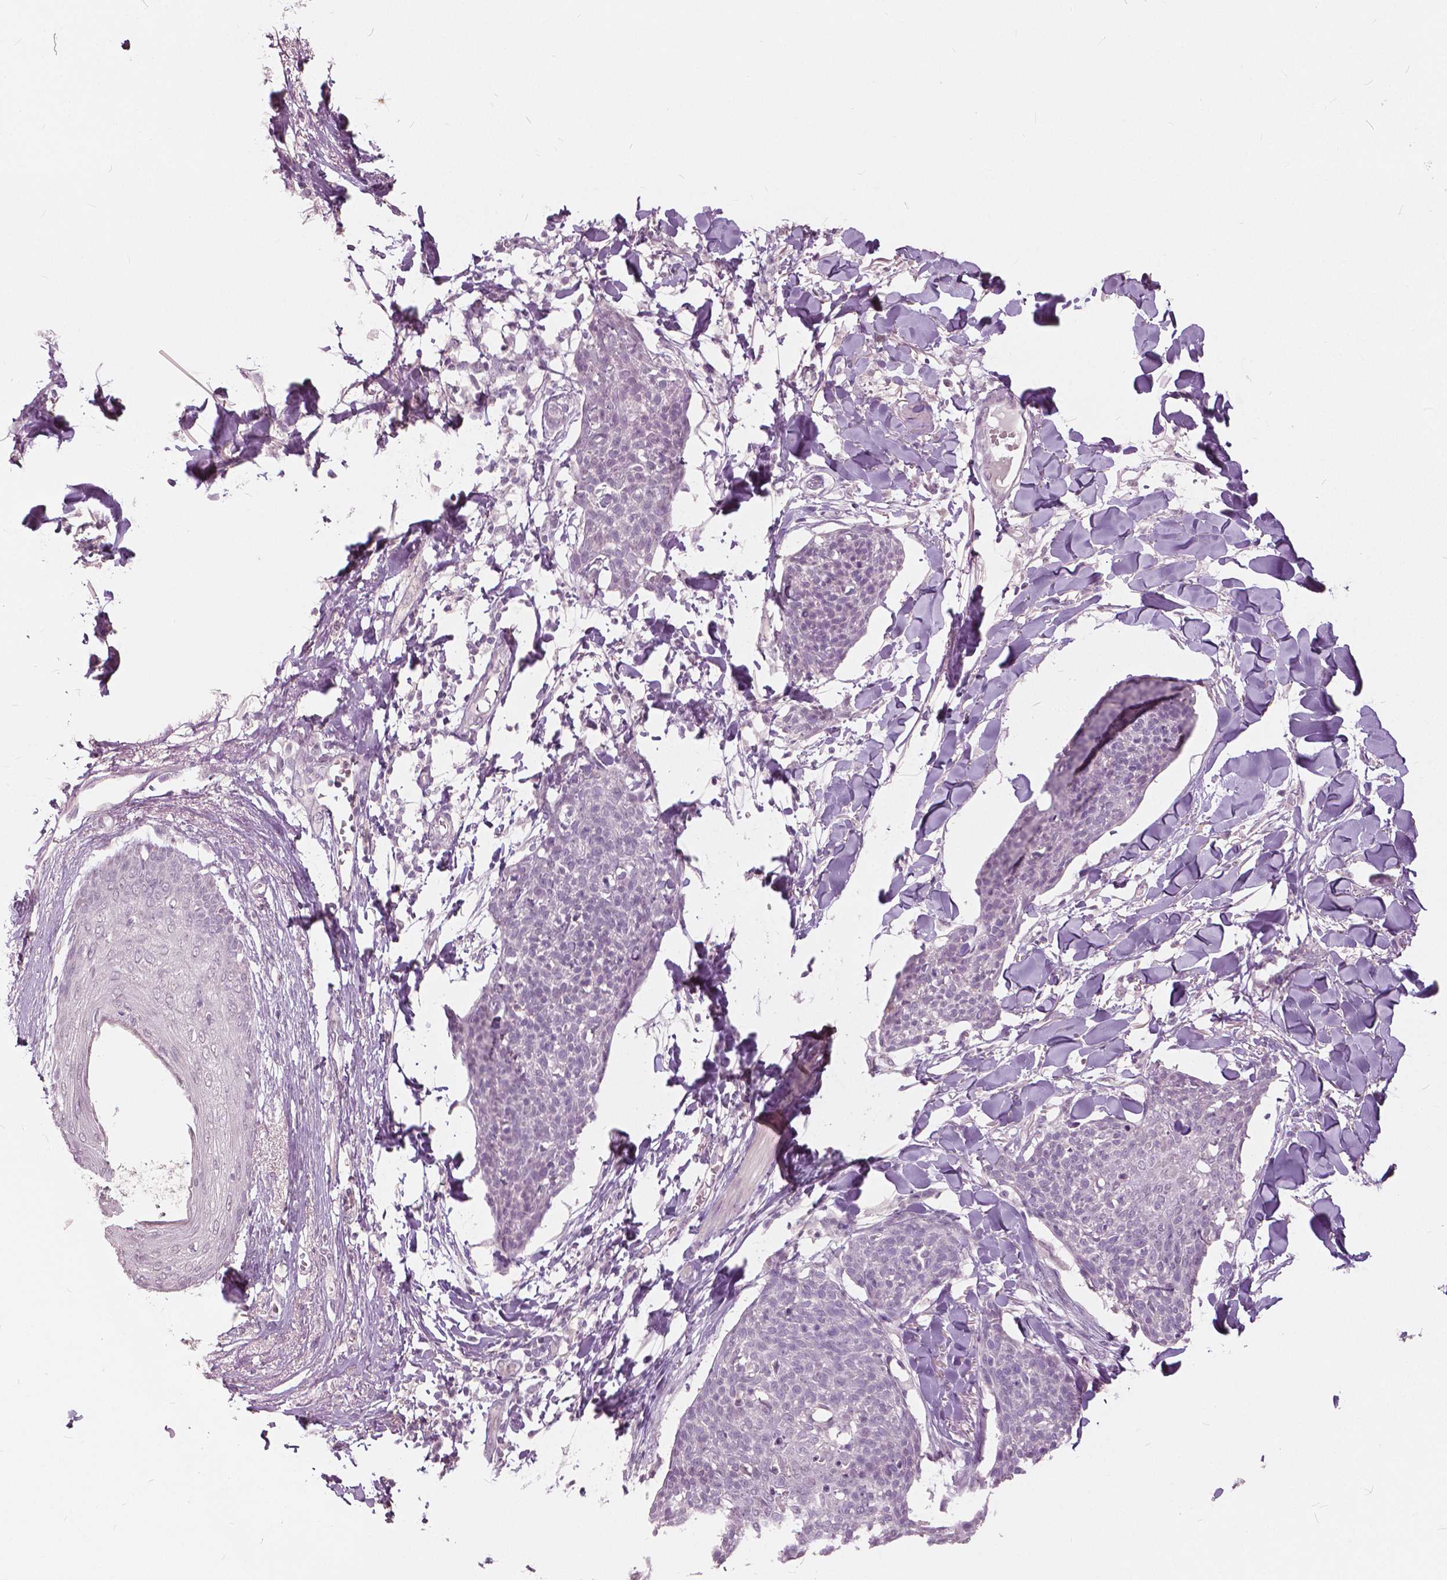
{"staining": {"intensity": "negative", "quantity": "none", "location": "none"}, "tissue": "skin cancer", "cell_type": "Tumor cells", "image_type": "cancer", "snomed": [{"axis": "morphology", "description": "Squamous cell carcinoma, NOS"}, {"axis": "topography", "description": "Skin"}, {"axis": "topography", "description": "Vulva"}], "caption": "The immunohistochemistry photomicrograph has no significant staining in tumor cells of squamous cell carcinoma (skin) tissue.", "gene": "NANOG", "patient": {"sex": "female", "age": 75}}